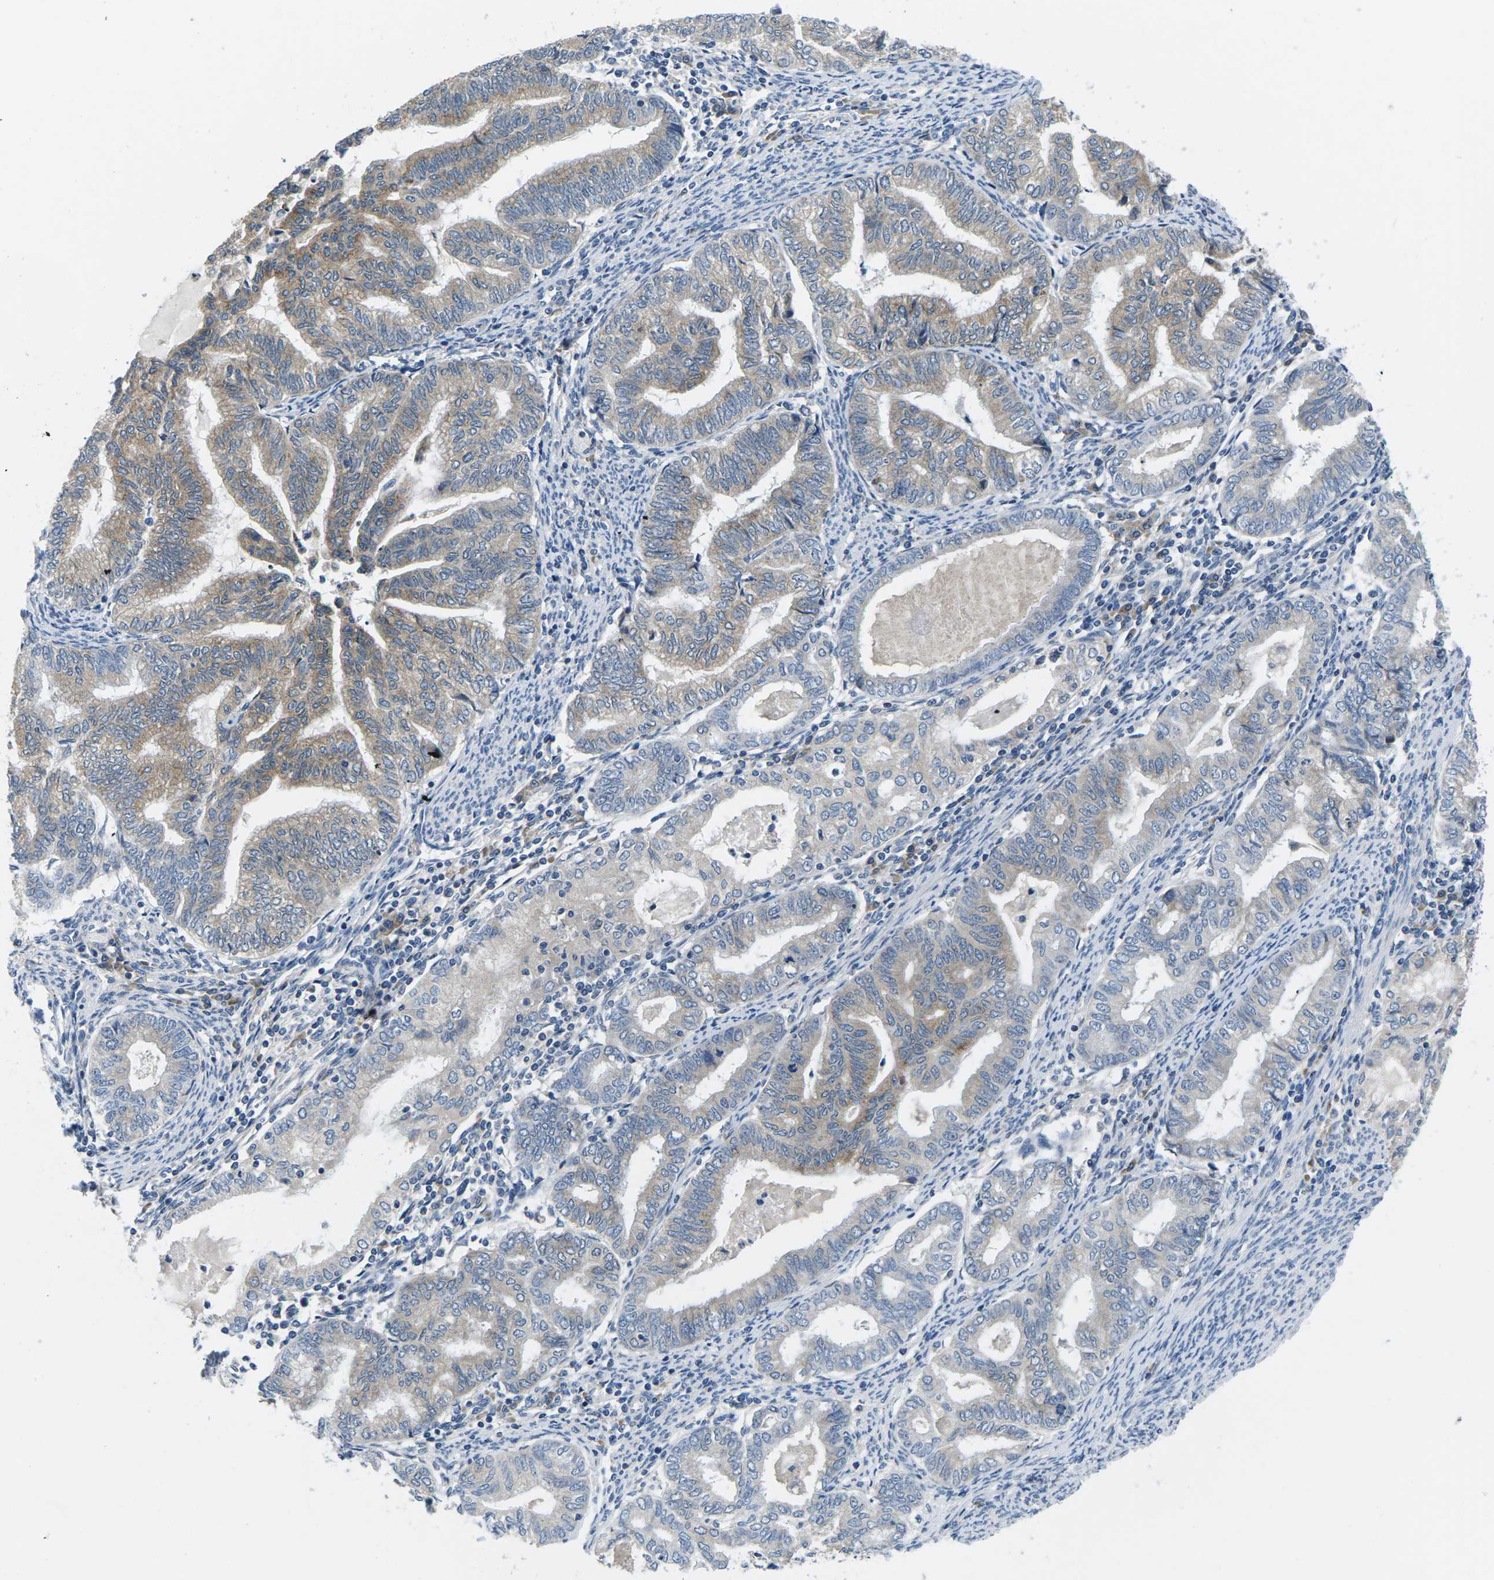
{"staining": {"intensity": "weak", "quantity": "25%-75%", "location": "cytoplasmic/membranous"}, "tissue": "endometrial cancer", "cell_type": "Tumor cells", "image_type": "cancer", "snomed": [{"axis": "morphology", "description": "Adenocarcinoma, NOS"}, {"axis": "topography", "description": "Endometrium"}], "caption": "Endometrial cancer (adenocarcinoma) was stained to show a protein in brown. There is low levels of weak cytoplasmic/membranous expression in about 25%-75% of tumor cells.", "gene": "ERGIC3", "patient": {"sex": "female", "age": 79}}